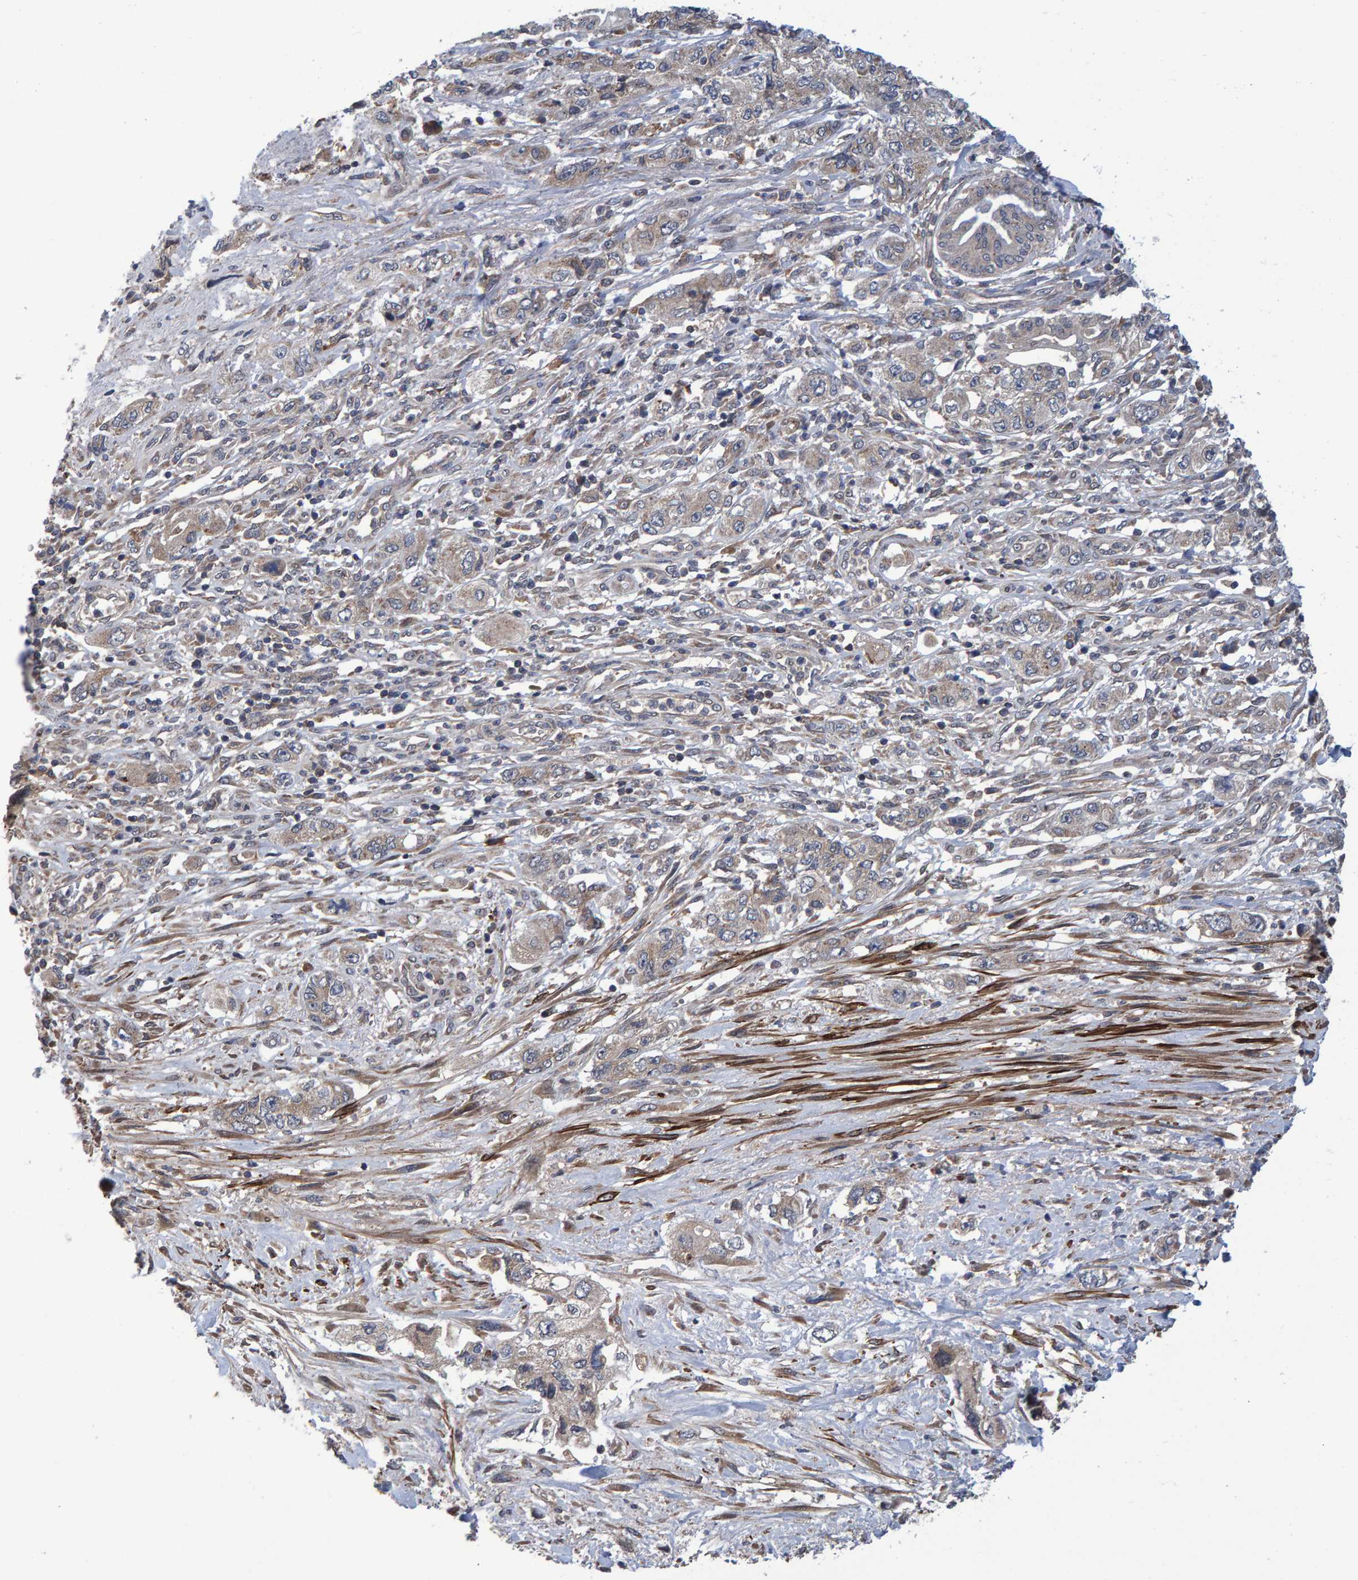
{"staining": {"intensity": "weak", "quantity": "<25%", "location": "cytoplasmic/membranous"}, "tissue": "pancreatic cancer", "cell_type": "Tumor cells", "image_type": "cancer", "snomed": [{"axis": "morphology", "description": "Adenocarcinoma, NOS"}, {"axis": "topography", "description": "Pancreas"}], "caption": "Tumor cells are negative for protein expression in human adenocarcinoma (pancreatic). The staining is performed using DAB brown chromogen with nuclei counter-stained in using hematoxylin.", "gene": "ATP6V1H", "patient": {"sex": "female", "age": 73}}